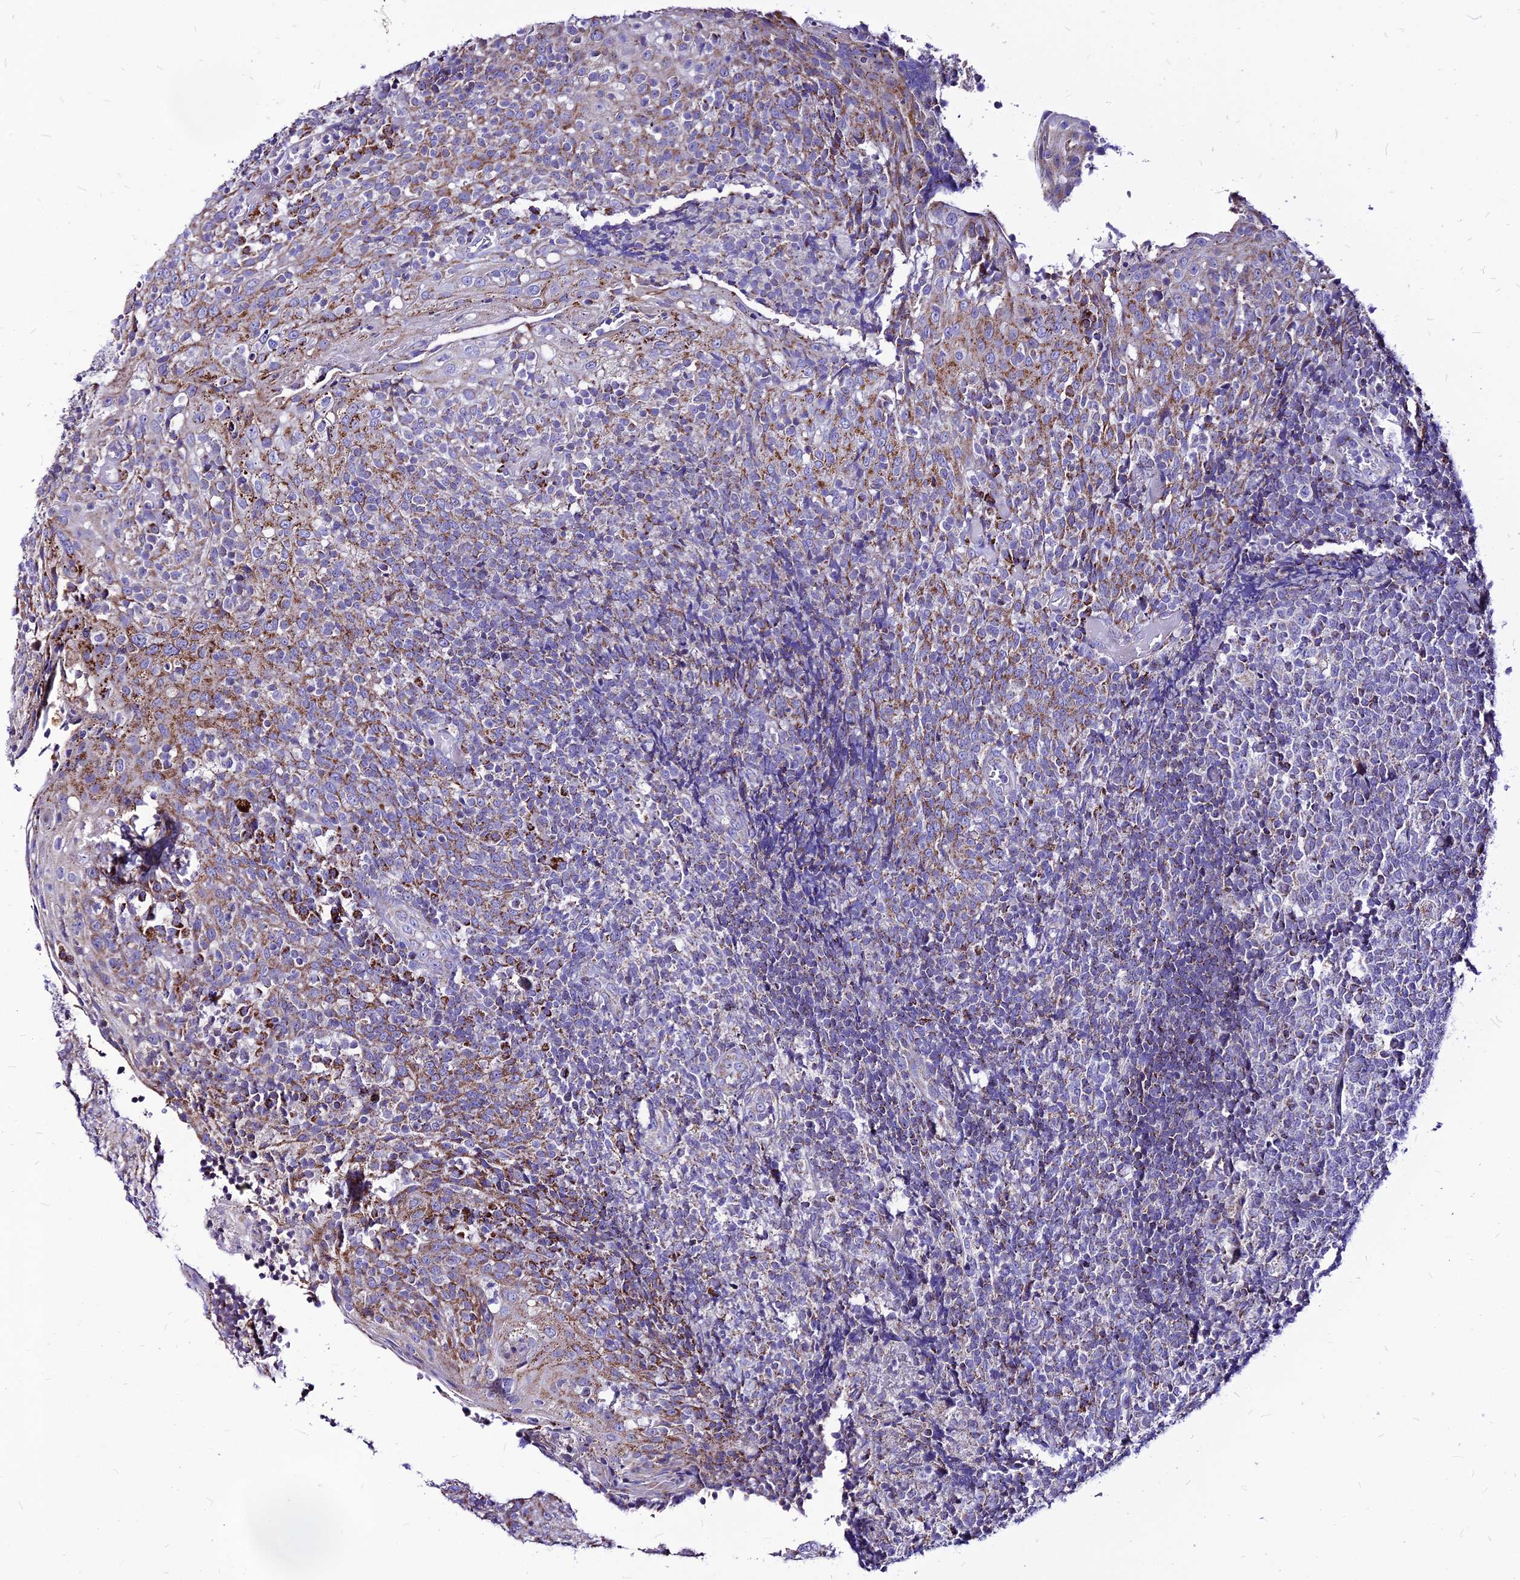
{"staining": {"intensity": "weak", "quantity": "25%-75%", "location": "cytoplasmic/membranous"}, "tissue": "tonsil", "cell_type": "Germinal center cells", "image_type": "normal", "snomed": [{"axis": "morphology", "description": "Normal tissue, NOS"}, {"axis": "topography", "description": "Tonsil"}], "caption": "Immunohistochemistry micrograph of benign human tonsil stained for a protein (brown), which demonstrates low levels of weak cytoplasmic/membranous staining in about 25%-75% of germinal center cells.", "gene": "ECI1", "patient": {"sex": "female", "age": 19}}